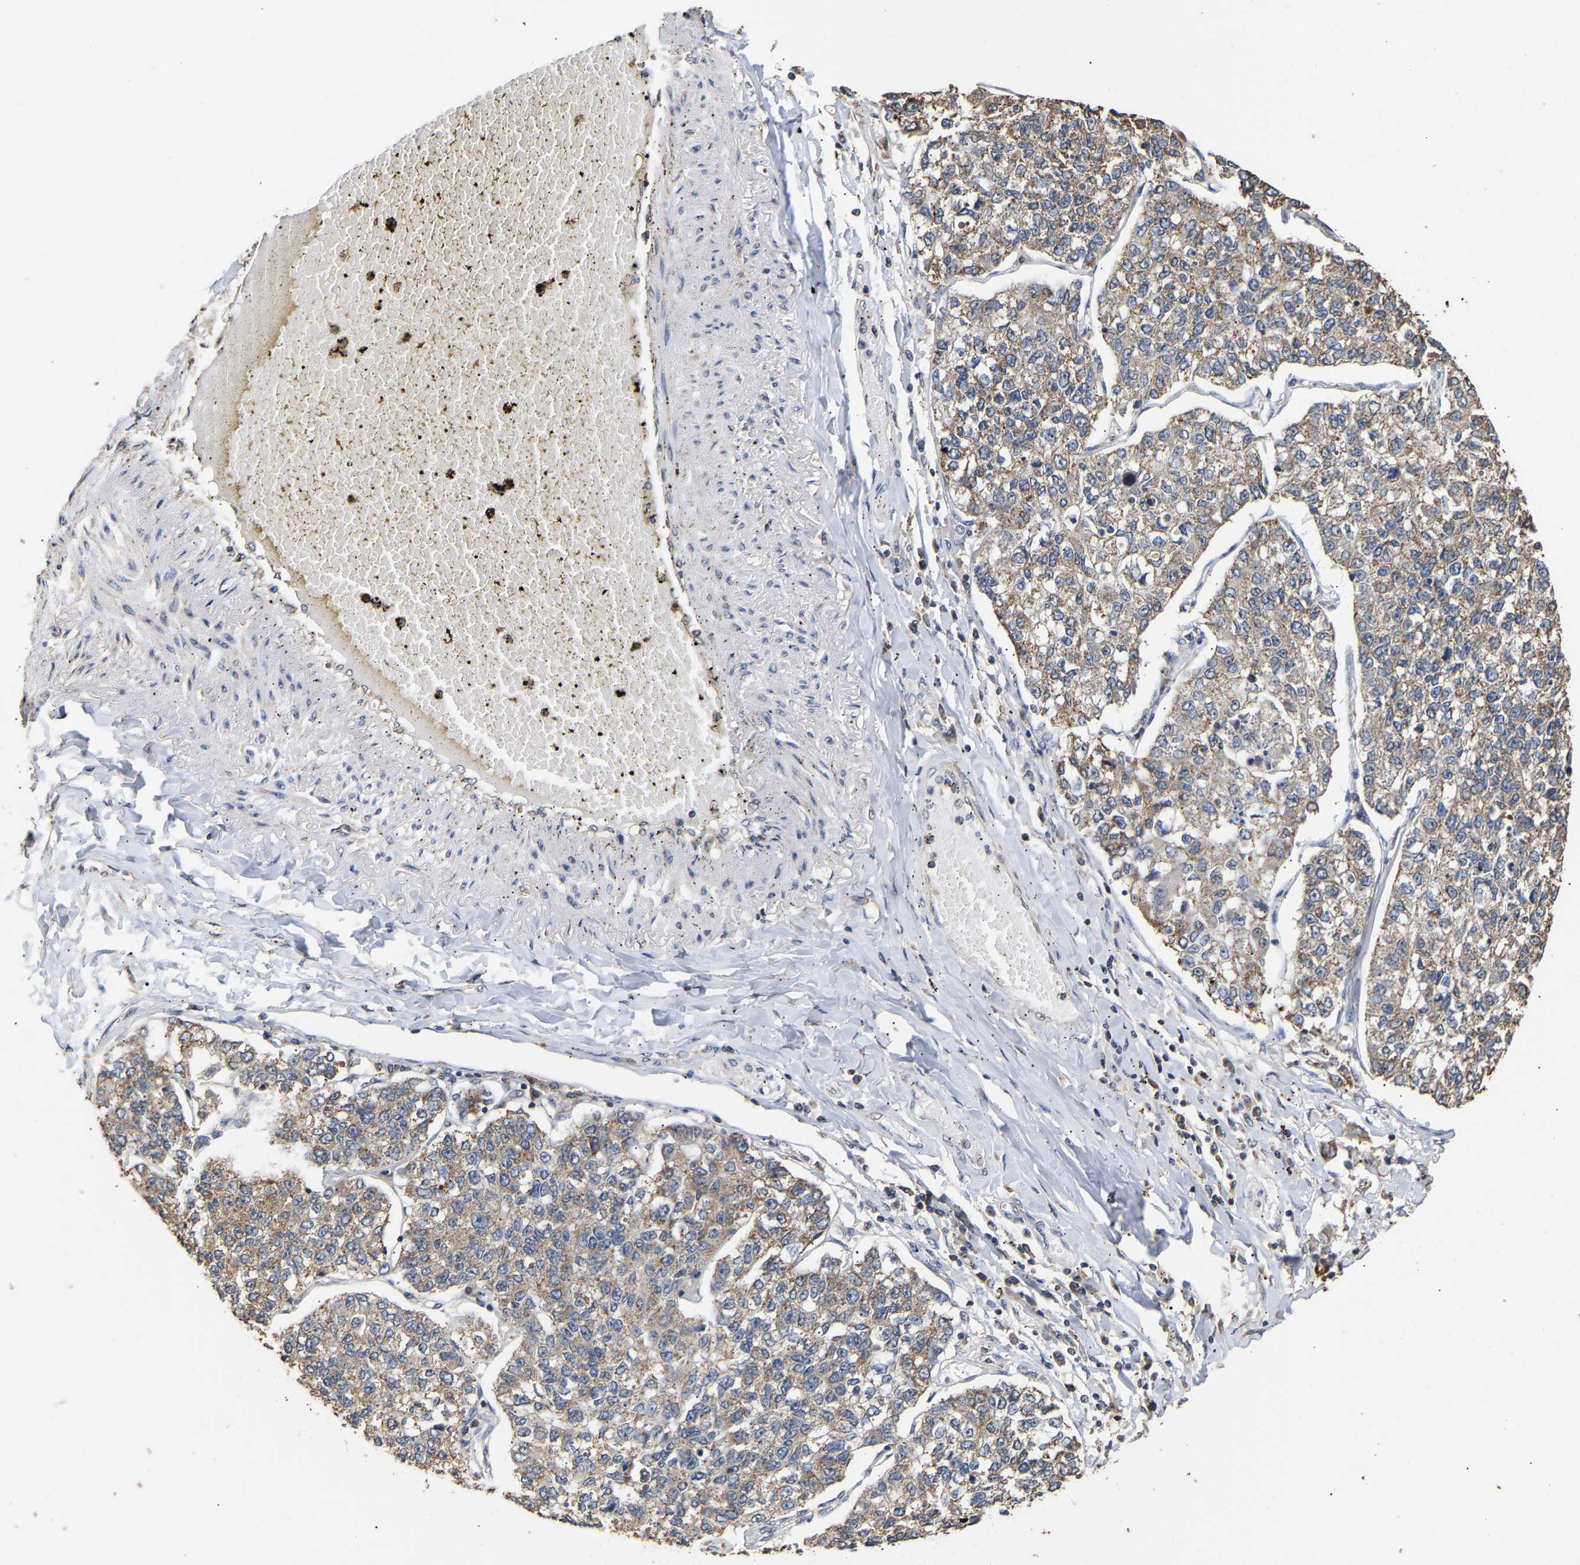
{"staining": {"intensity": "weak", "quantity": ">75%", "location": "cytoplasmic/membranous"}, "tissue": "lung cancer", "cell_type": "Tumor cells", "image_type": "cancer", "snomed": [{"axis": "morphology", "description": "Adenocarcinoma, NOS"}, {"axis": "topography", "description": "Lung"}], "caption": "There is low levels of weak cytoplasmic/membranous positivity in tumor cells of lung cancer (adenocarcinoma), as demonstrated by immunohistochemical staining (brown color).", "gene": "ZNF26", "patient": {"sex": "male", "age": 49}}